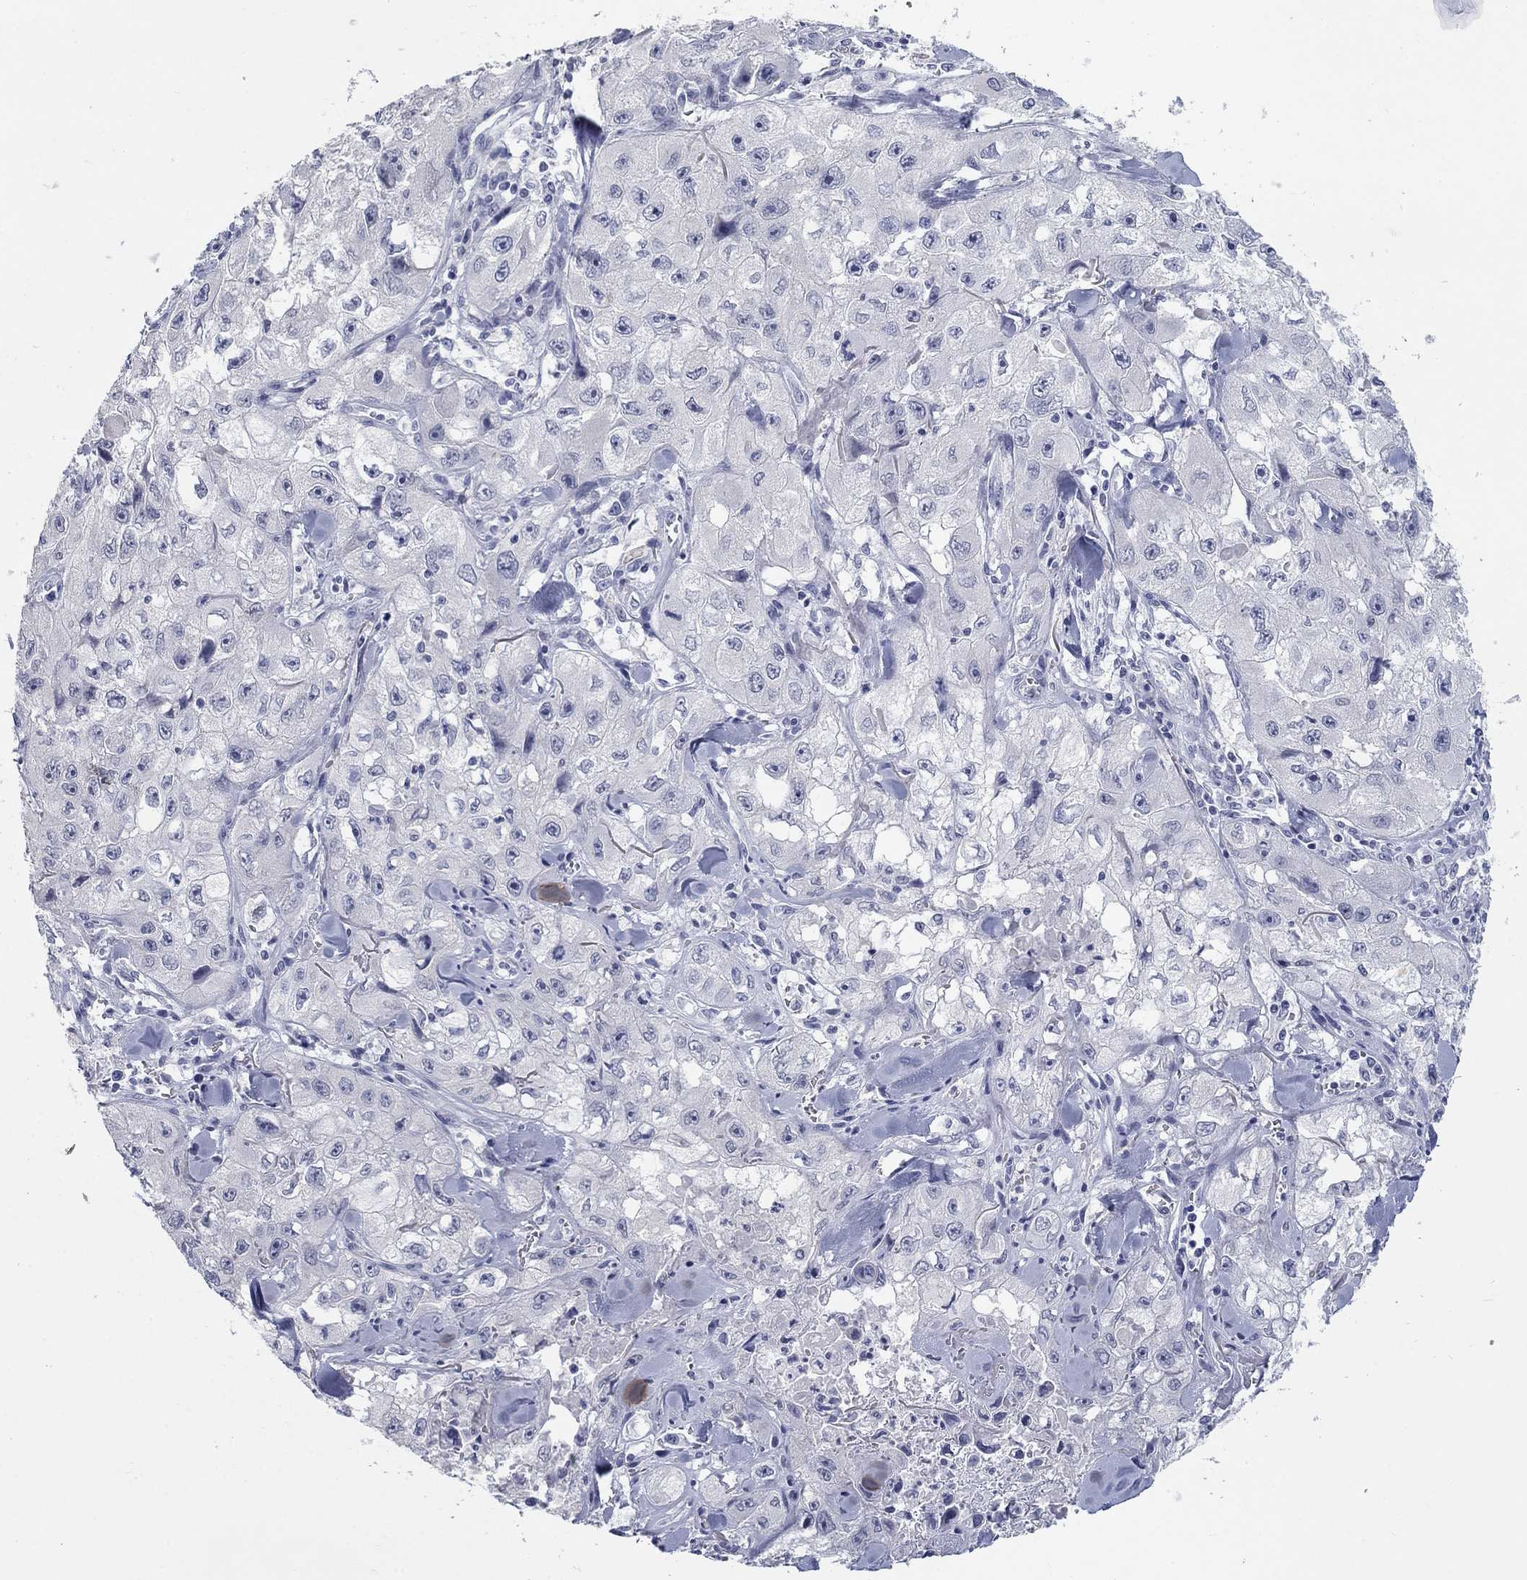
{"staining": {"intensity": "negative", "quantity": "none", "location": "none"}, "tissue": "skin cancer", "cell_type": "Tumor cells", "image_type": "cancer", "snomed": [{"axis": "morphology", "description": "Squamous cell carcinoma, NOS"}, {"axis": "topography", "description": "Skin"}, {"axis": "topography", "description": "Subcutis"}], "caption": "Photomicrograph shows no protein expression in tumor cells of skin squamous cell carcinoma tissue.", "gene": "ELAVL4", "patient": {"sex": "male", "age": 73}}